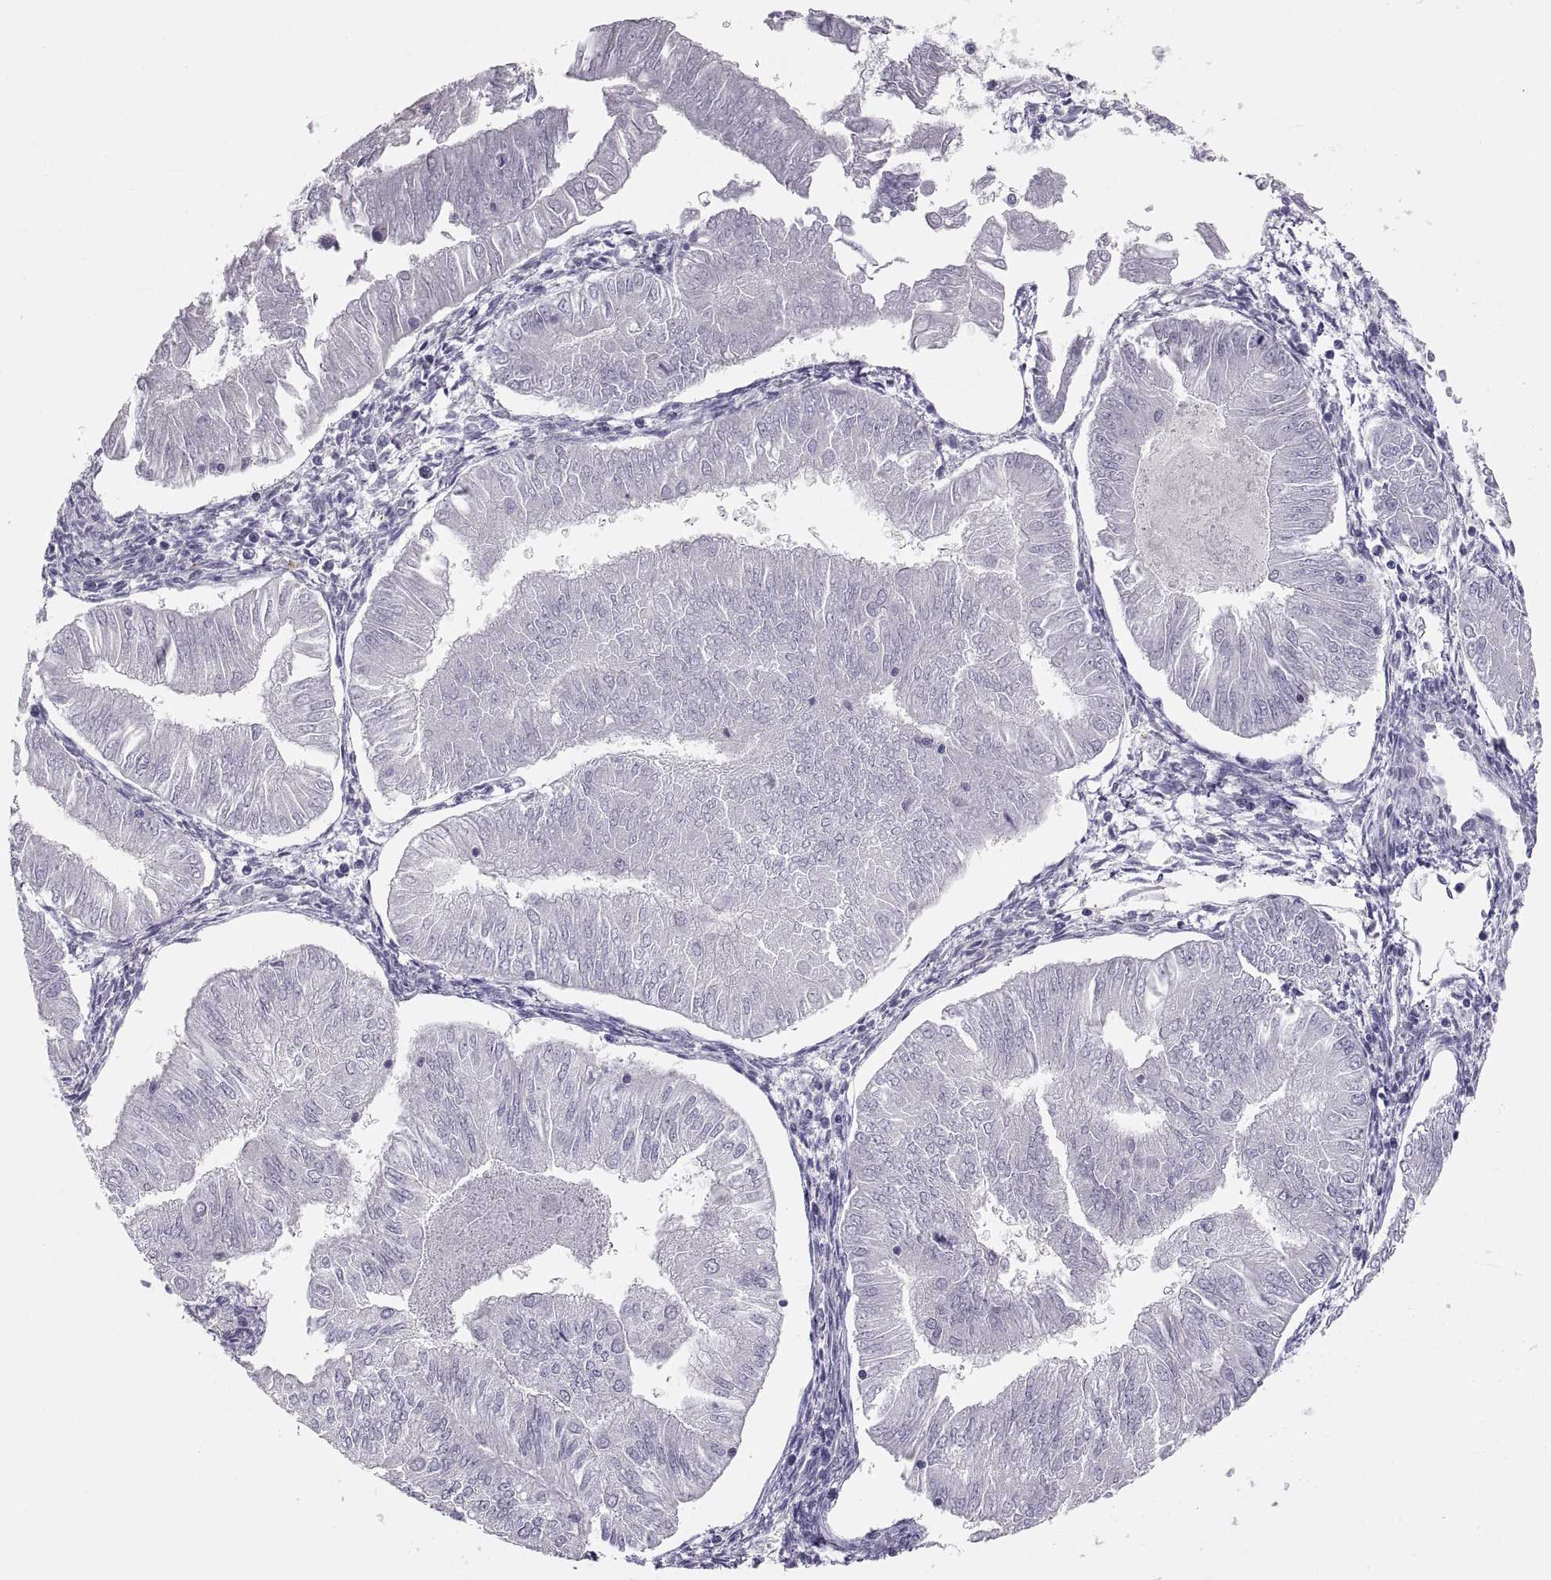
{"staining": {"intensity": "negative", "quantity": "none", "location": "none"}, "tissue": "endometrial cancer", "cell_type": "Tumor cells", "image_type": "cancer", "snomed": [{"axis": "morphology", "description": "Adenocarcinoma, NOS"}, {"axis": "topography", "description": "Endometrium"}], "caption": "Tumor cells are negative for protein expression in human endometrial adenocarcinoma.", "gene": "CRYBB3", "patient": {"sex": "female", "age": 53}}